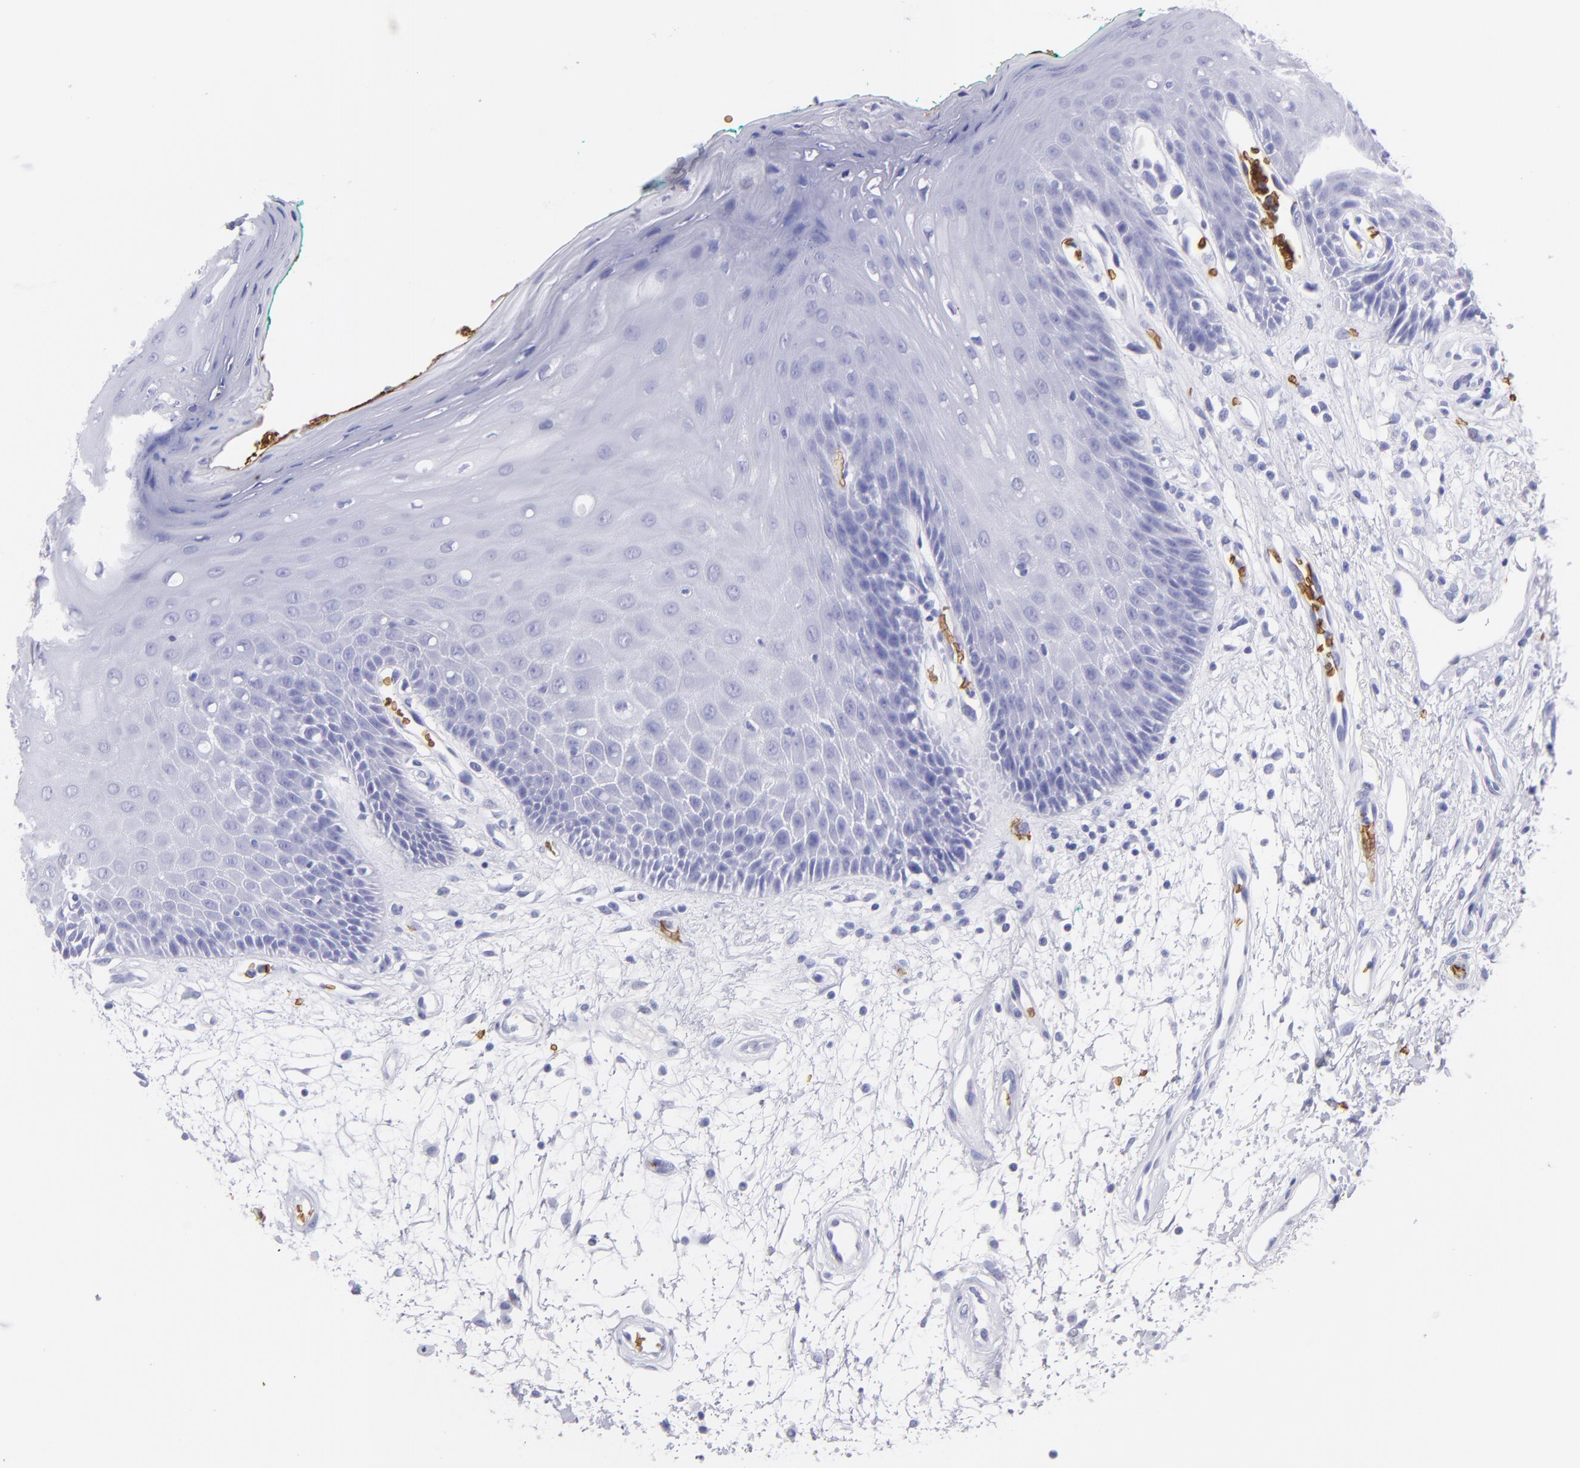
{"staining": {"intensity": "negative", "quantity": "none", "location": "none"}, "tissue": "oral mucosa", "cell_type": "Squamous epithelial cells", "image_type": "normal", "snomed": [{"axis": "morphology", "description": "Normal tissue, NOS"}, {"axis": "morphology", "description": "Squamous cell carcinoma, NOS"}, {"axis": "topography", "description": "Skeletal muscle"}, {"axis": "topography", "description": "Oral tissue"}, {"axis": "topography", "description": "Head-Neck"}], "caption": "This is a micrograph of immunohistochemistry (IHC) staining of unremarkable oral mucosa, which shows no staining in squamous epithelial cells.", "gene": "GYPA", "patient": {"sex": "female", "age": 84}}